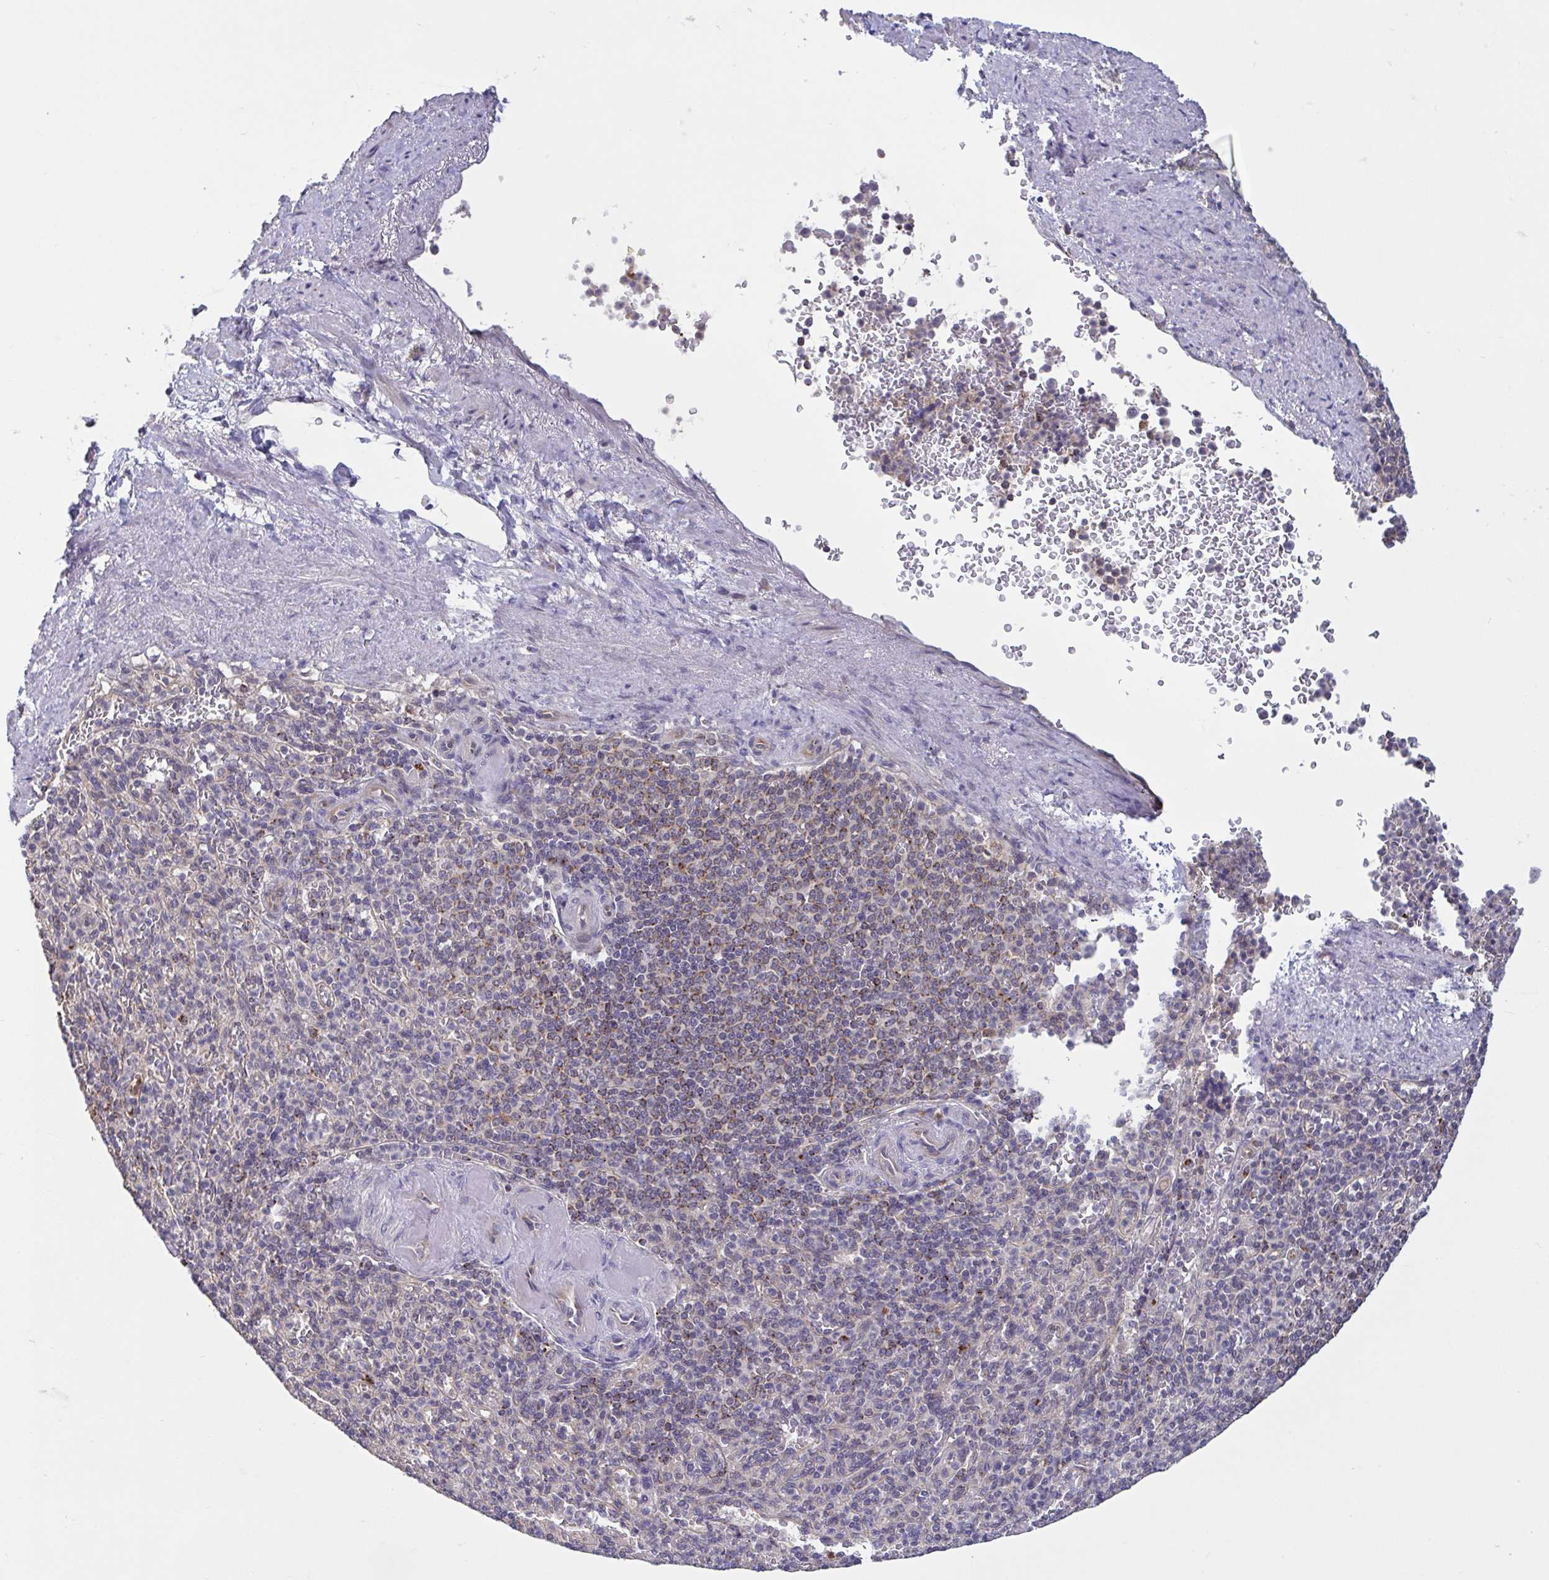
{"staining": {"intensity": "negative", "quantity": "none", "location": "none"}, "tissue": "spleen", "cell_type": "Cells in red pulp", "image_type": "normal", "snomed": [{"axis": "morphology", "description": "Normal tissue, NOS"}, {"axis": "topography", "description": "Spleen"}], "caption": "Spleen stained for a protein using immunohistochemistry (IHC) demonstrates no expression cells in red pulp.", "gene": "OSBPL7", "patient": {"sex": "female", "age": 74}}